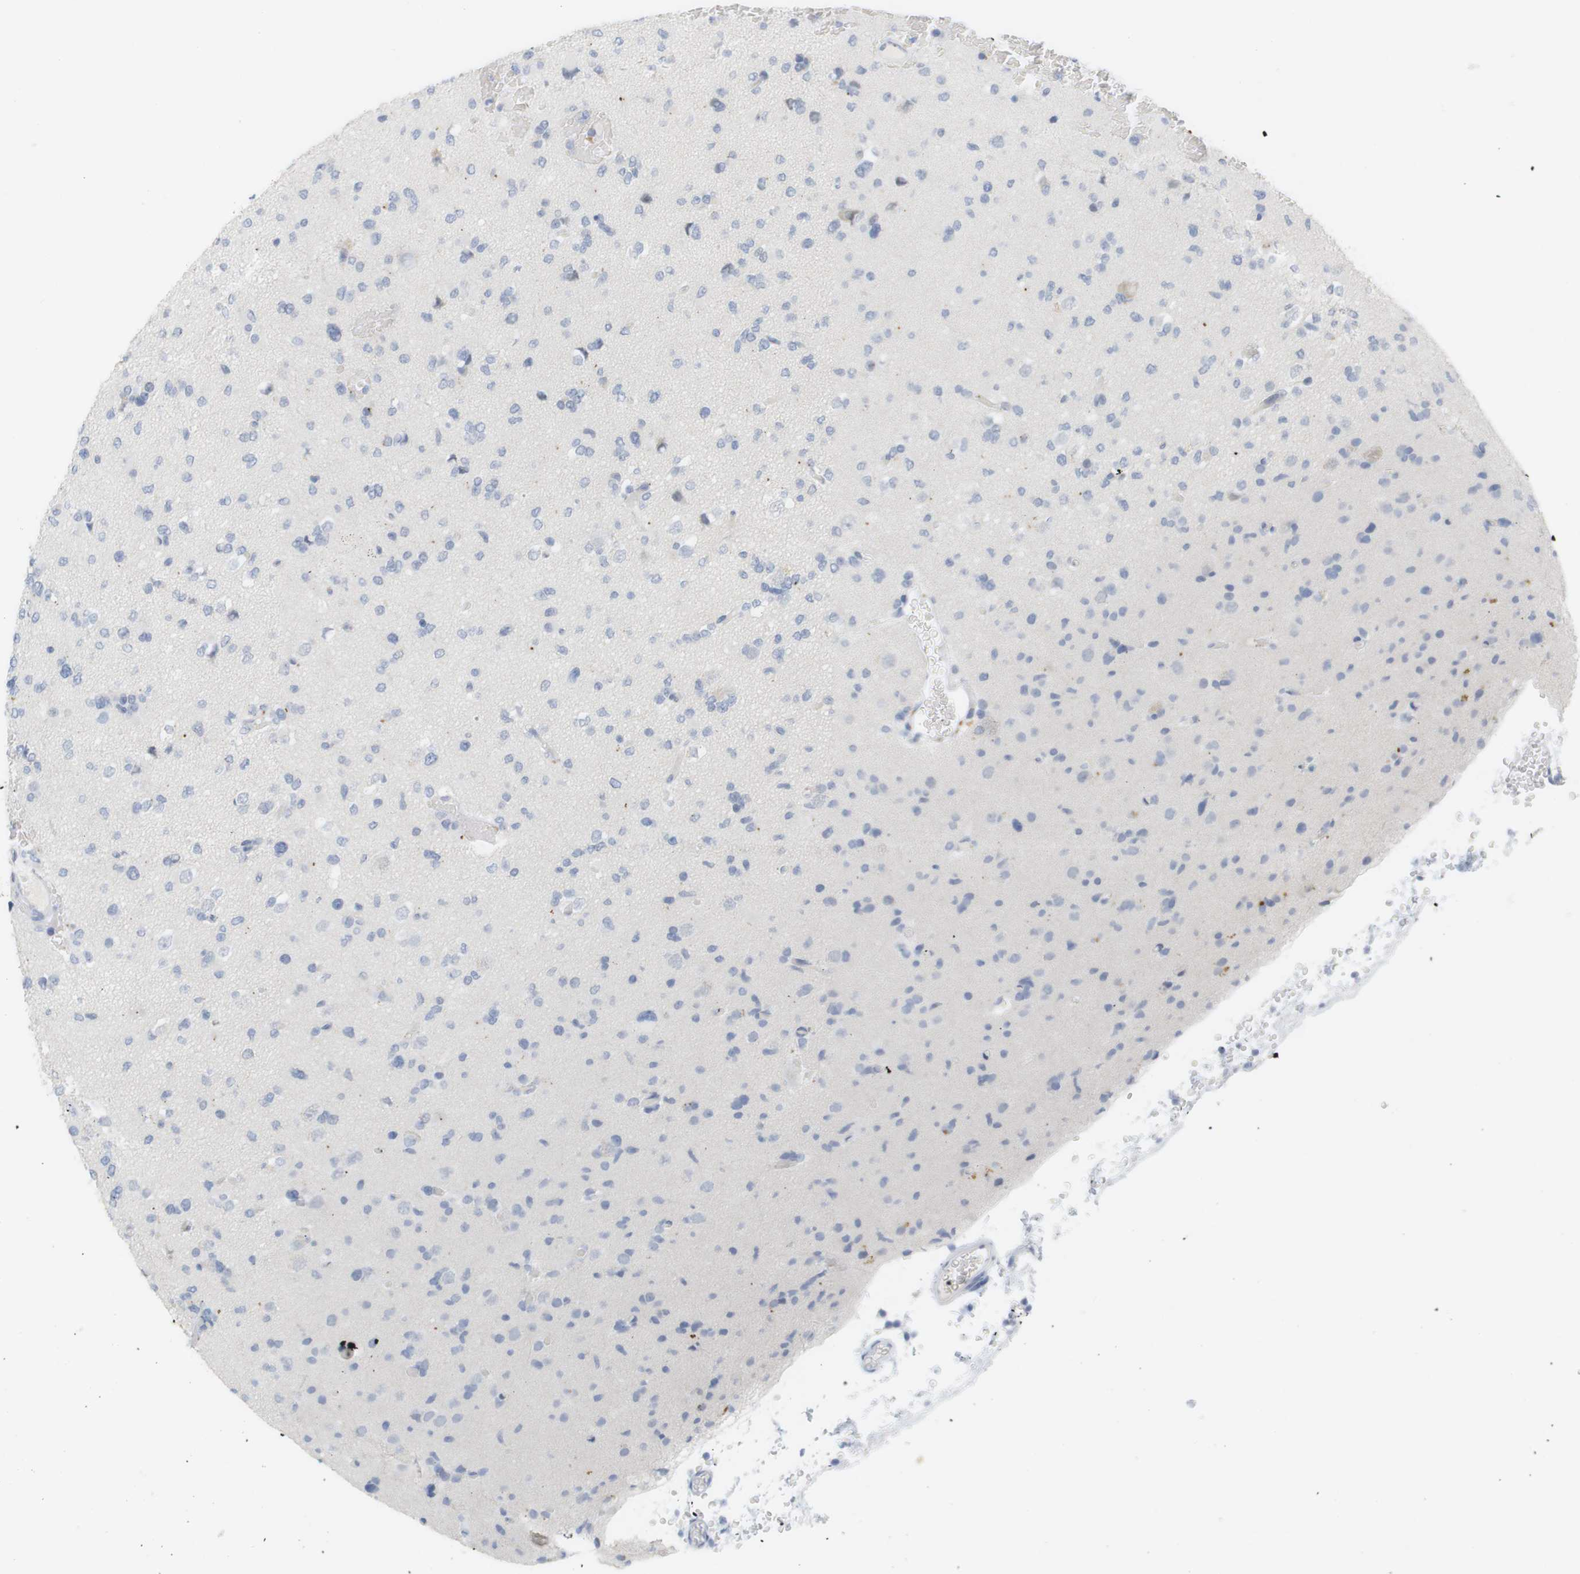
{"staining": {"intensity": "negative", "quantity": "none", "location": "none"}, "tissue": "glioma", "cell_type": "Tumor cells", "image_type": "cancer", "snomed": [{"axis": "morphology", "description": "Glioma, malignant, Low grade"}, {"axis": "topography", "description": "Brain"}], "caption": "High power microscopy image of an immunohistochemistry image of glioma, revealing no significant expression in tumor cells. (Immunohistochemistry, brightfield microscopy, high magnification).", "gene": "YIPF1", "patient": {"sex": "female", "age": 22}}